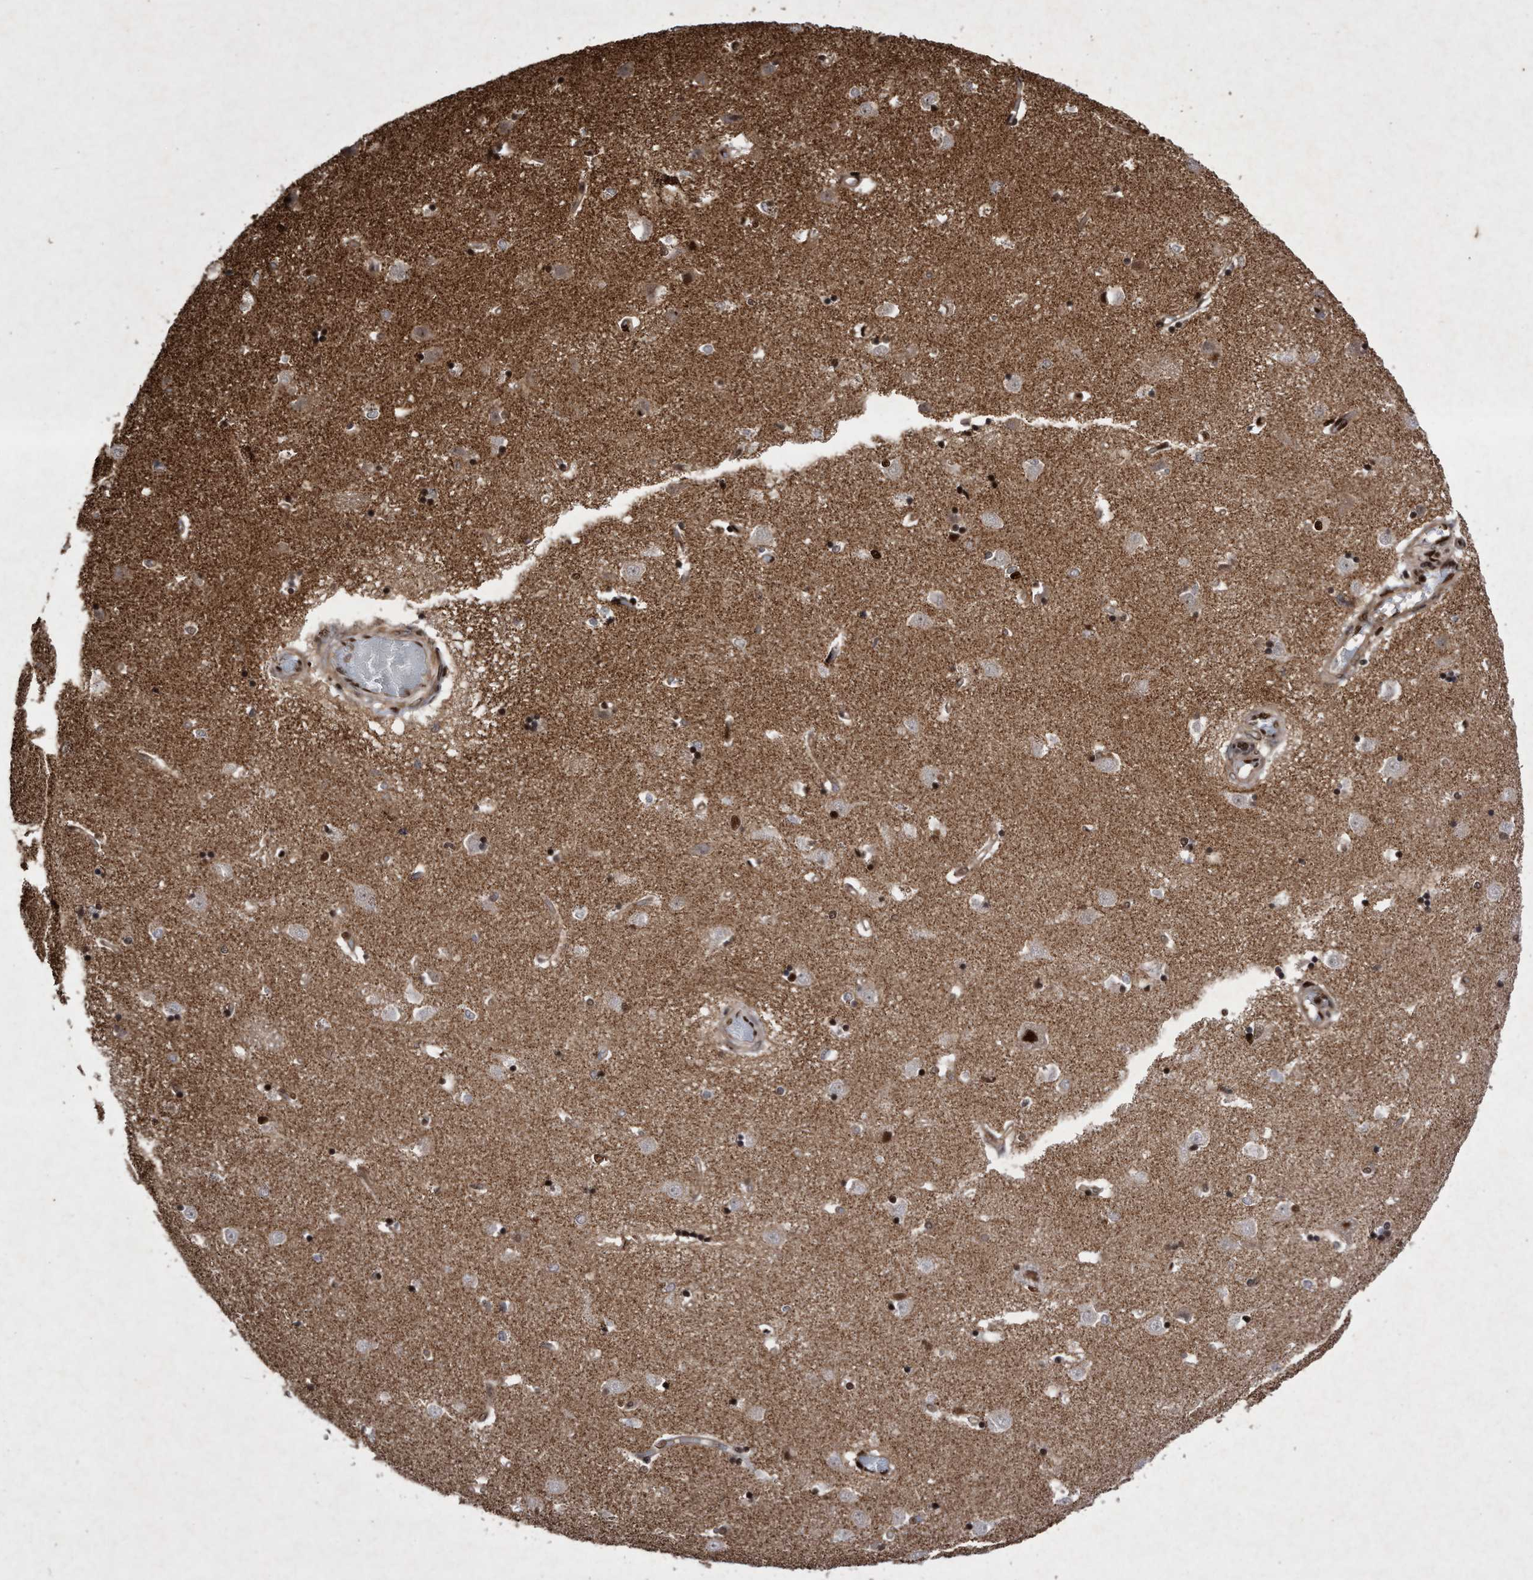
{"staining": {"intensity": "moderate", "quantity": "25%-75%", "location": "nuclear"}, "tissue": "caudate", "cell_type": "Glial cells", "image_type": "normal", "snomed": [{"axis": "morphology", "description": "Normal tissue, NOS"}, {"axis": "topography", "description": "Lateral ventricle wall"}], "caption": "A brown stain highlights moderate nuclear staining of a protein in glial cells of normal human caudate. (DAB = brown stain, brightfield microscopy at high magnification).", "gene": "RAD23B", "patient": {"sex": "male", "age": 45}}